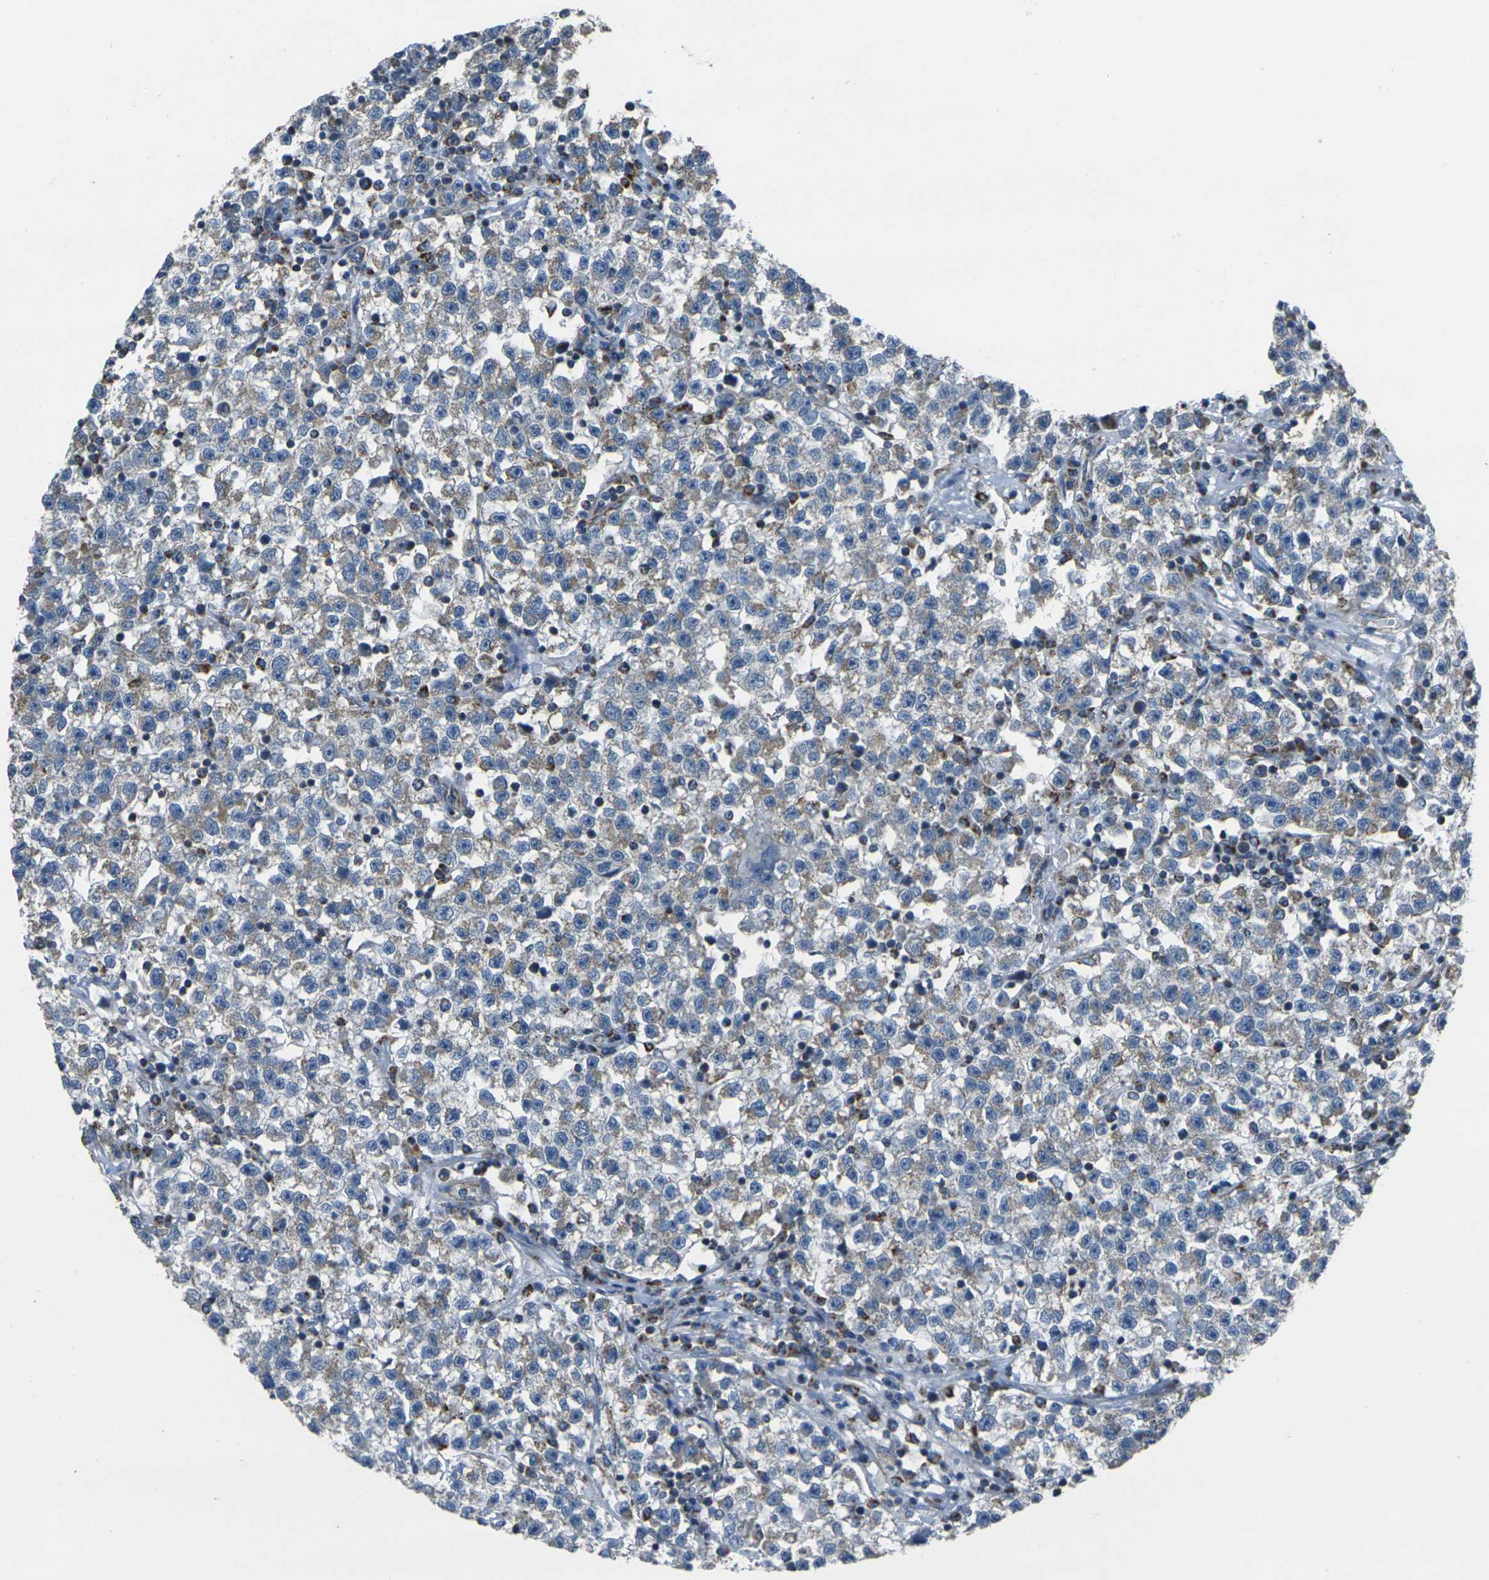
{"staining": {"intensity": "weak", "quantity": "25%-75%", "location": "cytoplasmic/membranous"}, "tissue": "testis cancer", "cell_type": "Tumor cells", "image_type": "cancer", "snomed": [{"axis": "morphology", "description": "Seminoma, NOS"}, {"axis": "topography", "description": "Testis"}], "caption": "Human seminoma (testis) stained with a brown dye displays weak cytoplasmic/membranous positive expression in about 25%-75% of tumor cells.", "gene": "TMEM120B", "patient": {"sex": "male", "age": 22}}